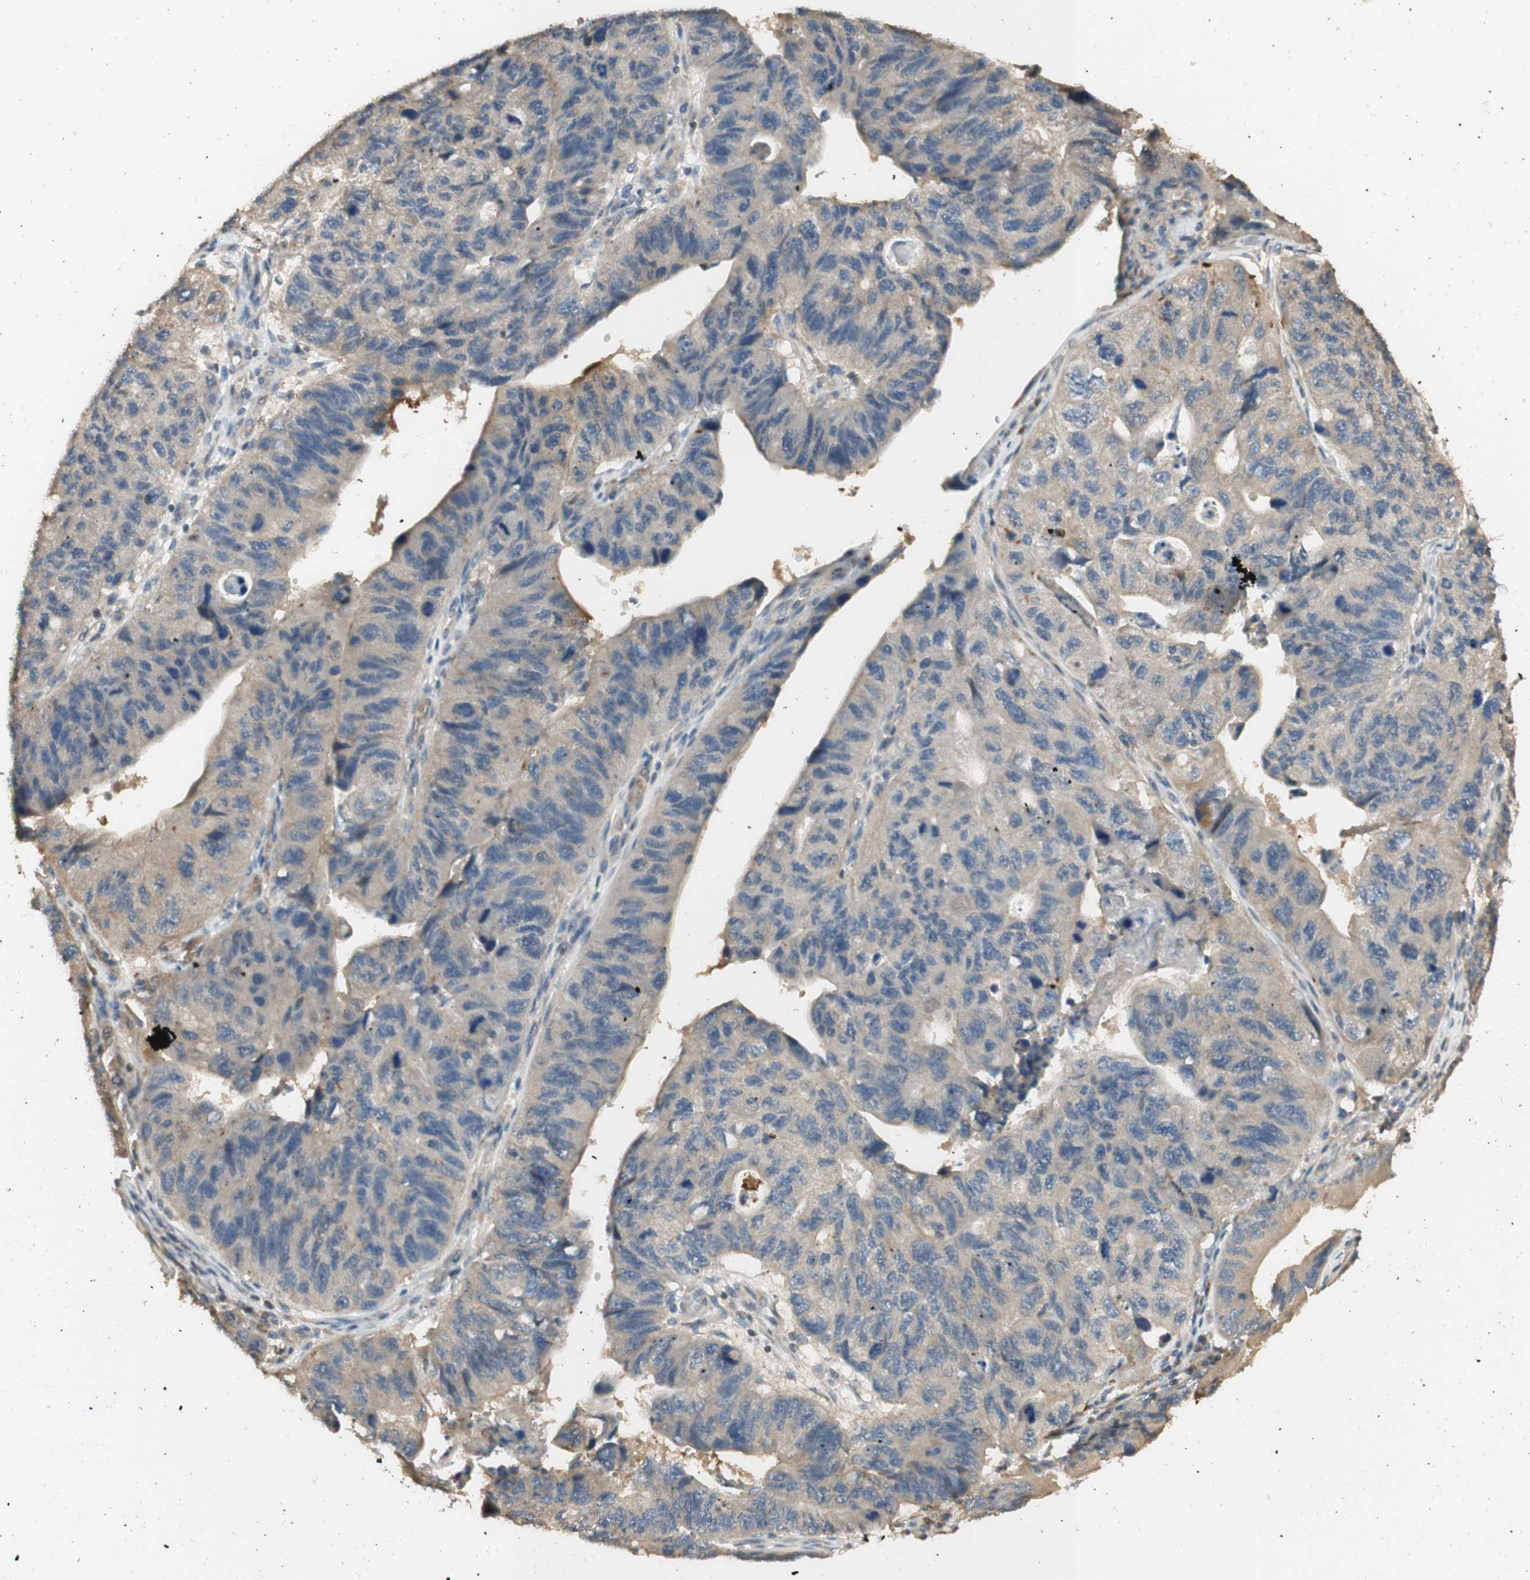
{"staining": {"intensity": "weak", "quantity": "<25%", "location": "cytoplasmic/membranous"}, "tissue": "stomach cancer", "cell_type": "Tumor cells", "image_type": "cancer", "snomed": [{"axis": "morphology", "description": "Adenocarcinoma, NOS"}, {"axis": "topography", "description": "Stomach"}], "caption": "The histopathology image demonstrates no staining of tumor cells in adenocarcinoma (stomach).", "gene": "AGER", "patient": {"sex": "male", "age": 59}}